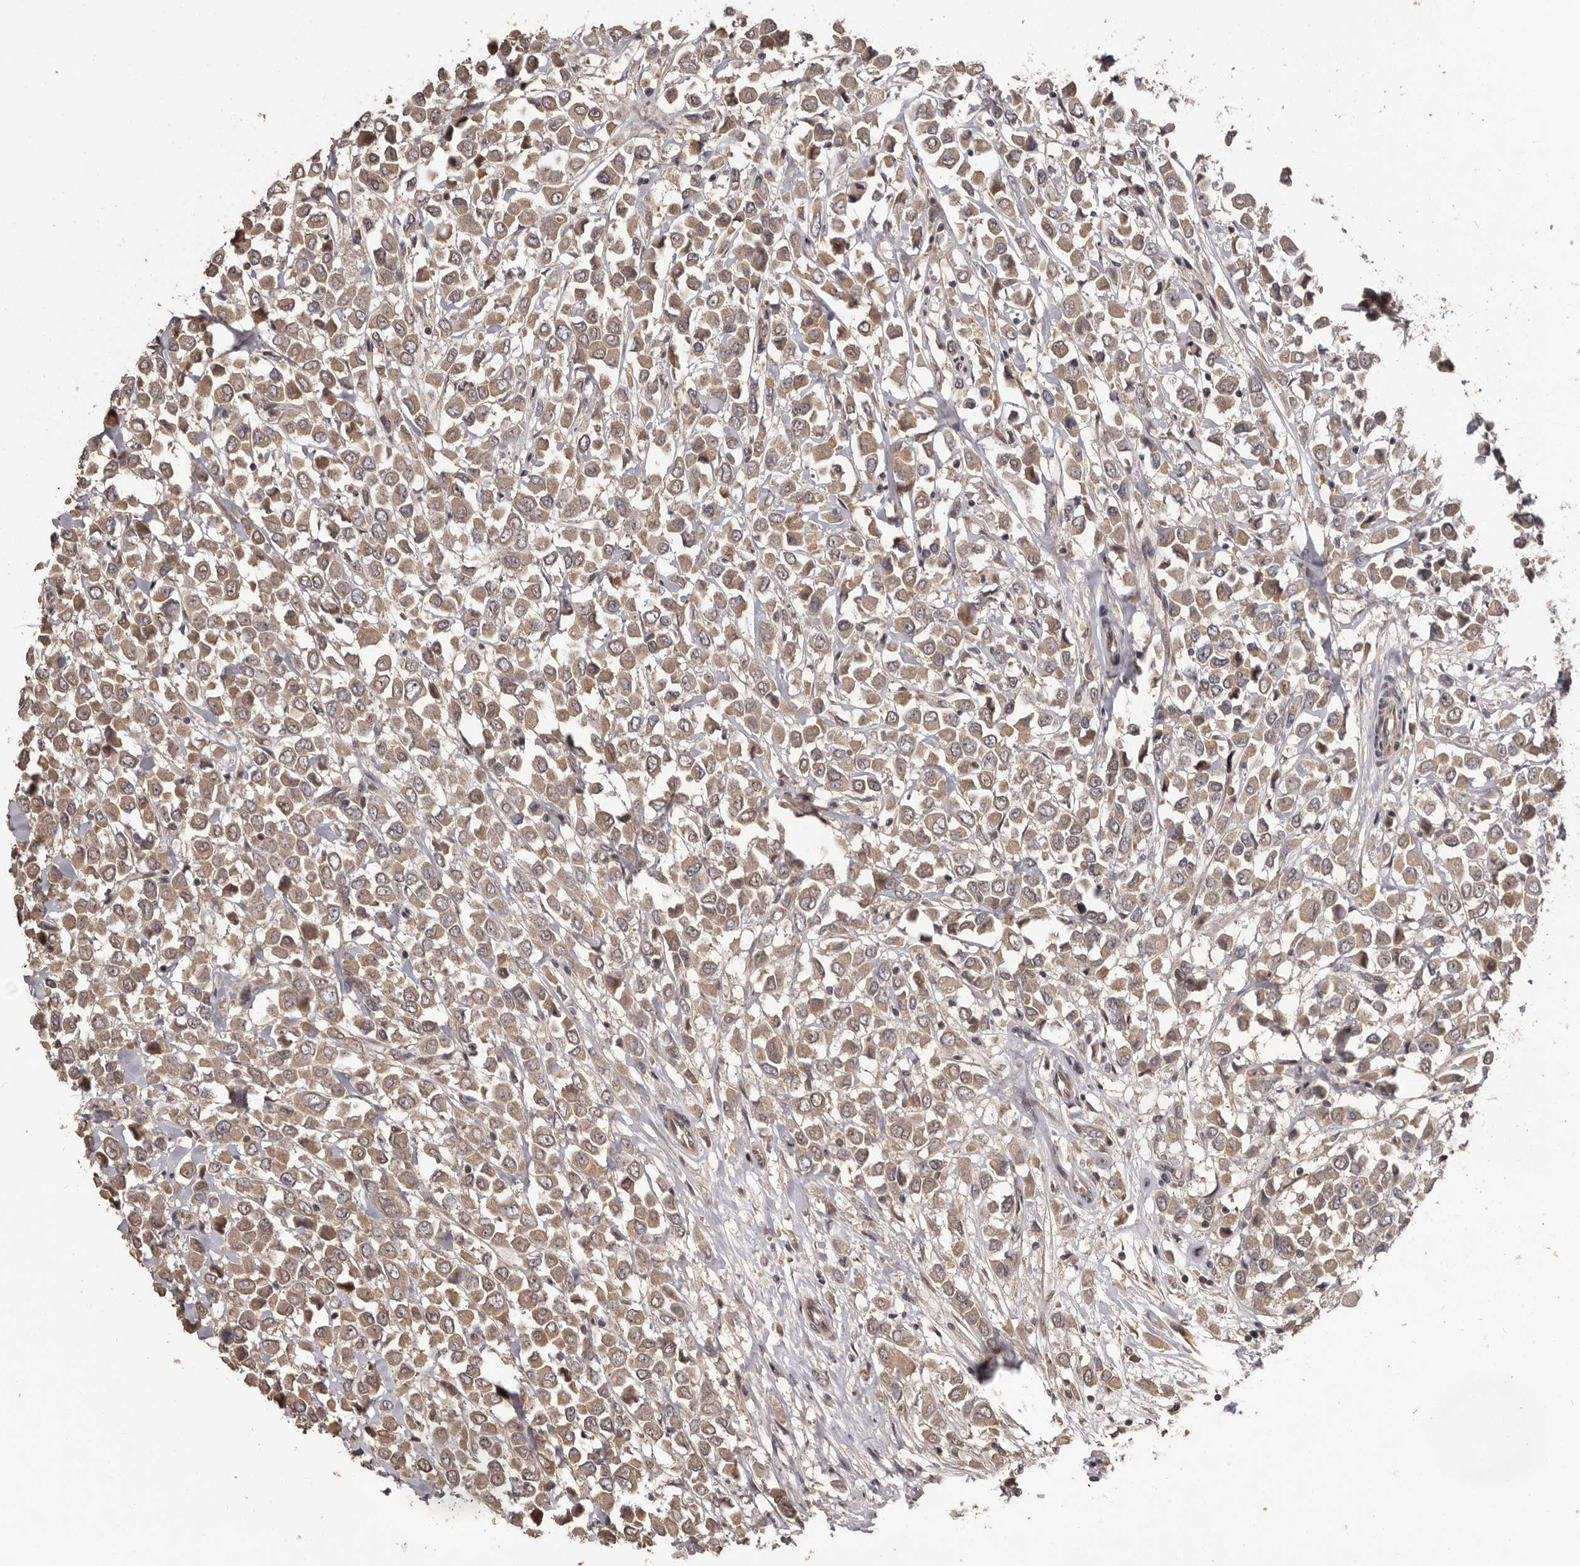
{"staining": {"intensity": "moderate", "quantity": ">75%", "location": "cytoplasmic/membranous"}, "tissue": "breast cancer", "cell_type": "Tumor cells", "image_type": "cancer", "snomed": [{"axis": "morphology", "description": "Duct carcinoma"}, {"axis": "topography", "description": "Breast"}], "caption": "A medium amount of moderate cytoplasmic/membranous positivity is present in approximately >75% of tumor cells in breast intraductal carcinoma tissue. The protein is stained brown, and the nuclei are stained in blue (DAB IHC with brightfield microscopy, high magnification).", "gene": "ZFP14", "patient": {"sex": "female", "age": 61}}